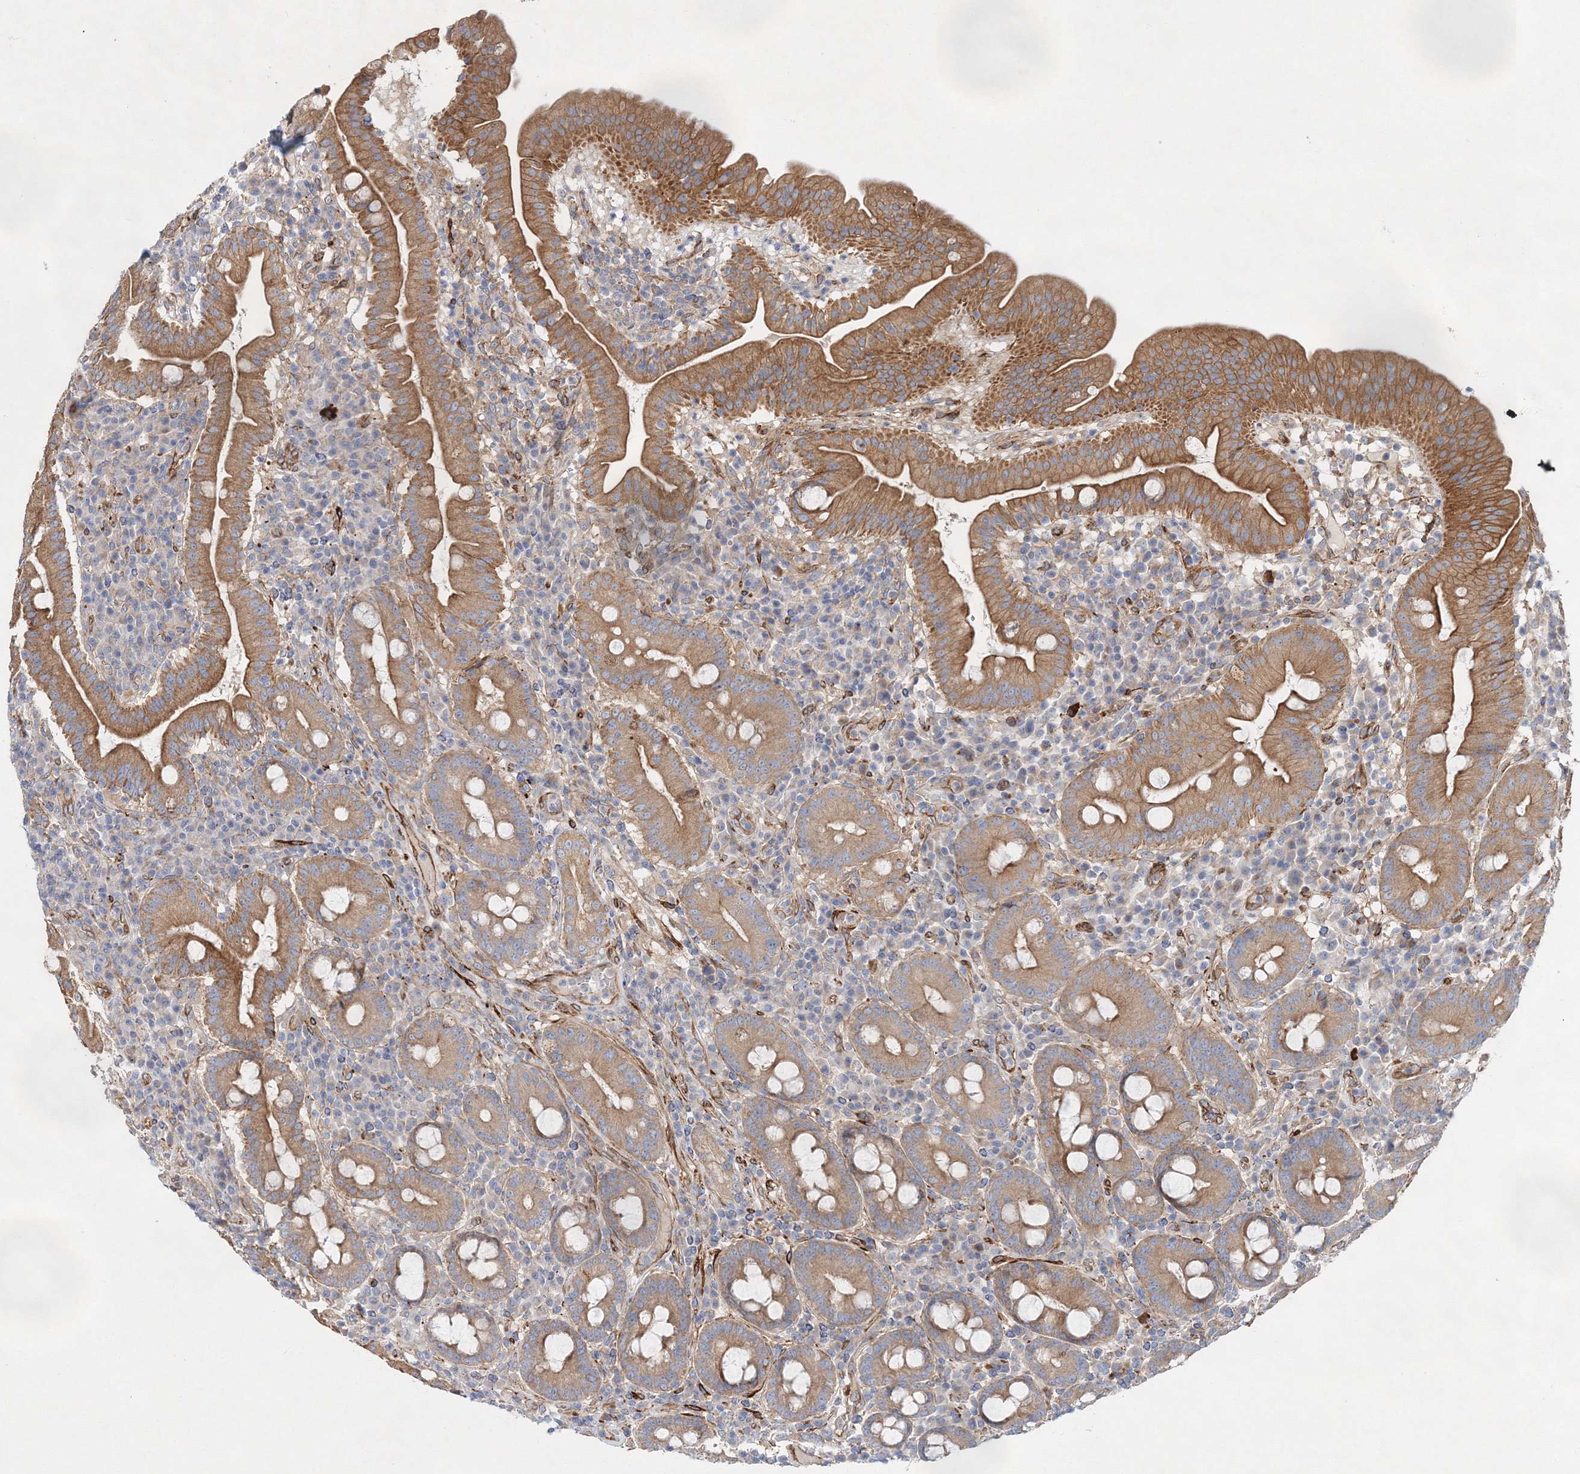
{"staining": {"intensity": "moderate", "quantity": ">75%", "location": "cytoplasmic/membranous"}, "tissue": "duodenum", "cell_type": "Glandular cells", "image_type": "normal", "snomed": [{"axis": "morphology", "description": "Normal tissue, NOS"}, {"axis": "topography", "description": "Duodenum"}], "caption": "A micrograph of duodenum stained for a protein shows moderate cytoplasmic/membranous brown staining in glandular cells. (Brightfield microscopy of DAB IHC at high magnification).", "gene": "ZFYVE16", "patient": {"sex": "male", "age": 50}}